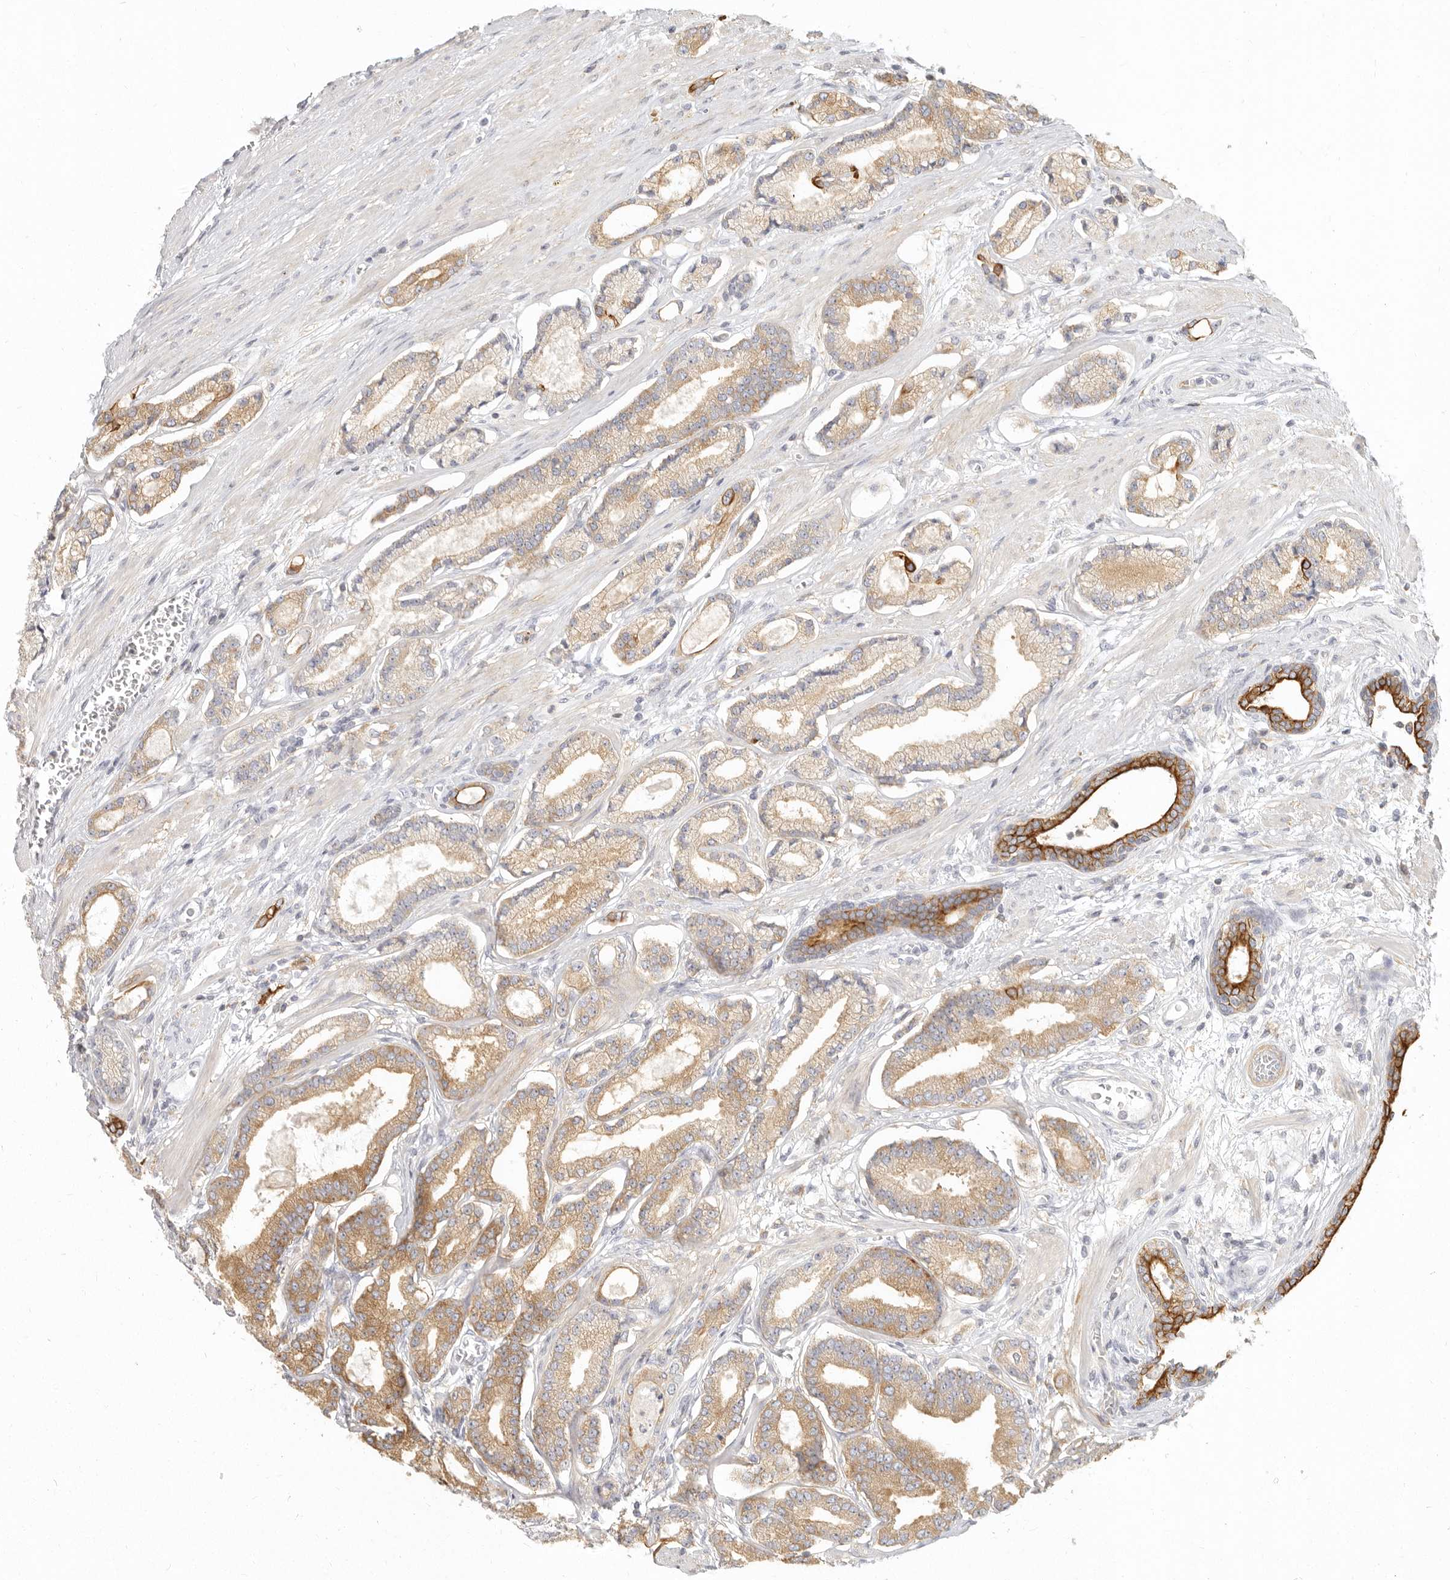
{"staining": {"intensity": "moderate", "quantity": ">75%", "location": "cytoplasmic/membranous"}, "tissue": "prostate cancer", "cell_type": "Tumor cells", "image_type": "cancer", "snomed": [{"axis": "morphology", "description": "Adenocarcinoma, Low grade"}, {"axis": "topography", "description": "Prostate"}], "caption": "IHC staining of adenocarcinoma (low-grade) (prostate), which displays medium levels of moderate cytoplasmic/membranous staining in about >75% of tumor cells indicating moderate cytoplasmic/membranous protein staining. The staining was performed using DAB (3,3'-diaminobenzidine) (brown) for protein detection and nuclei were counterstained in hematoxylin (blue).", "gene": "NIBAN1", "patient": {"sex": "male", "age": 60}}